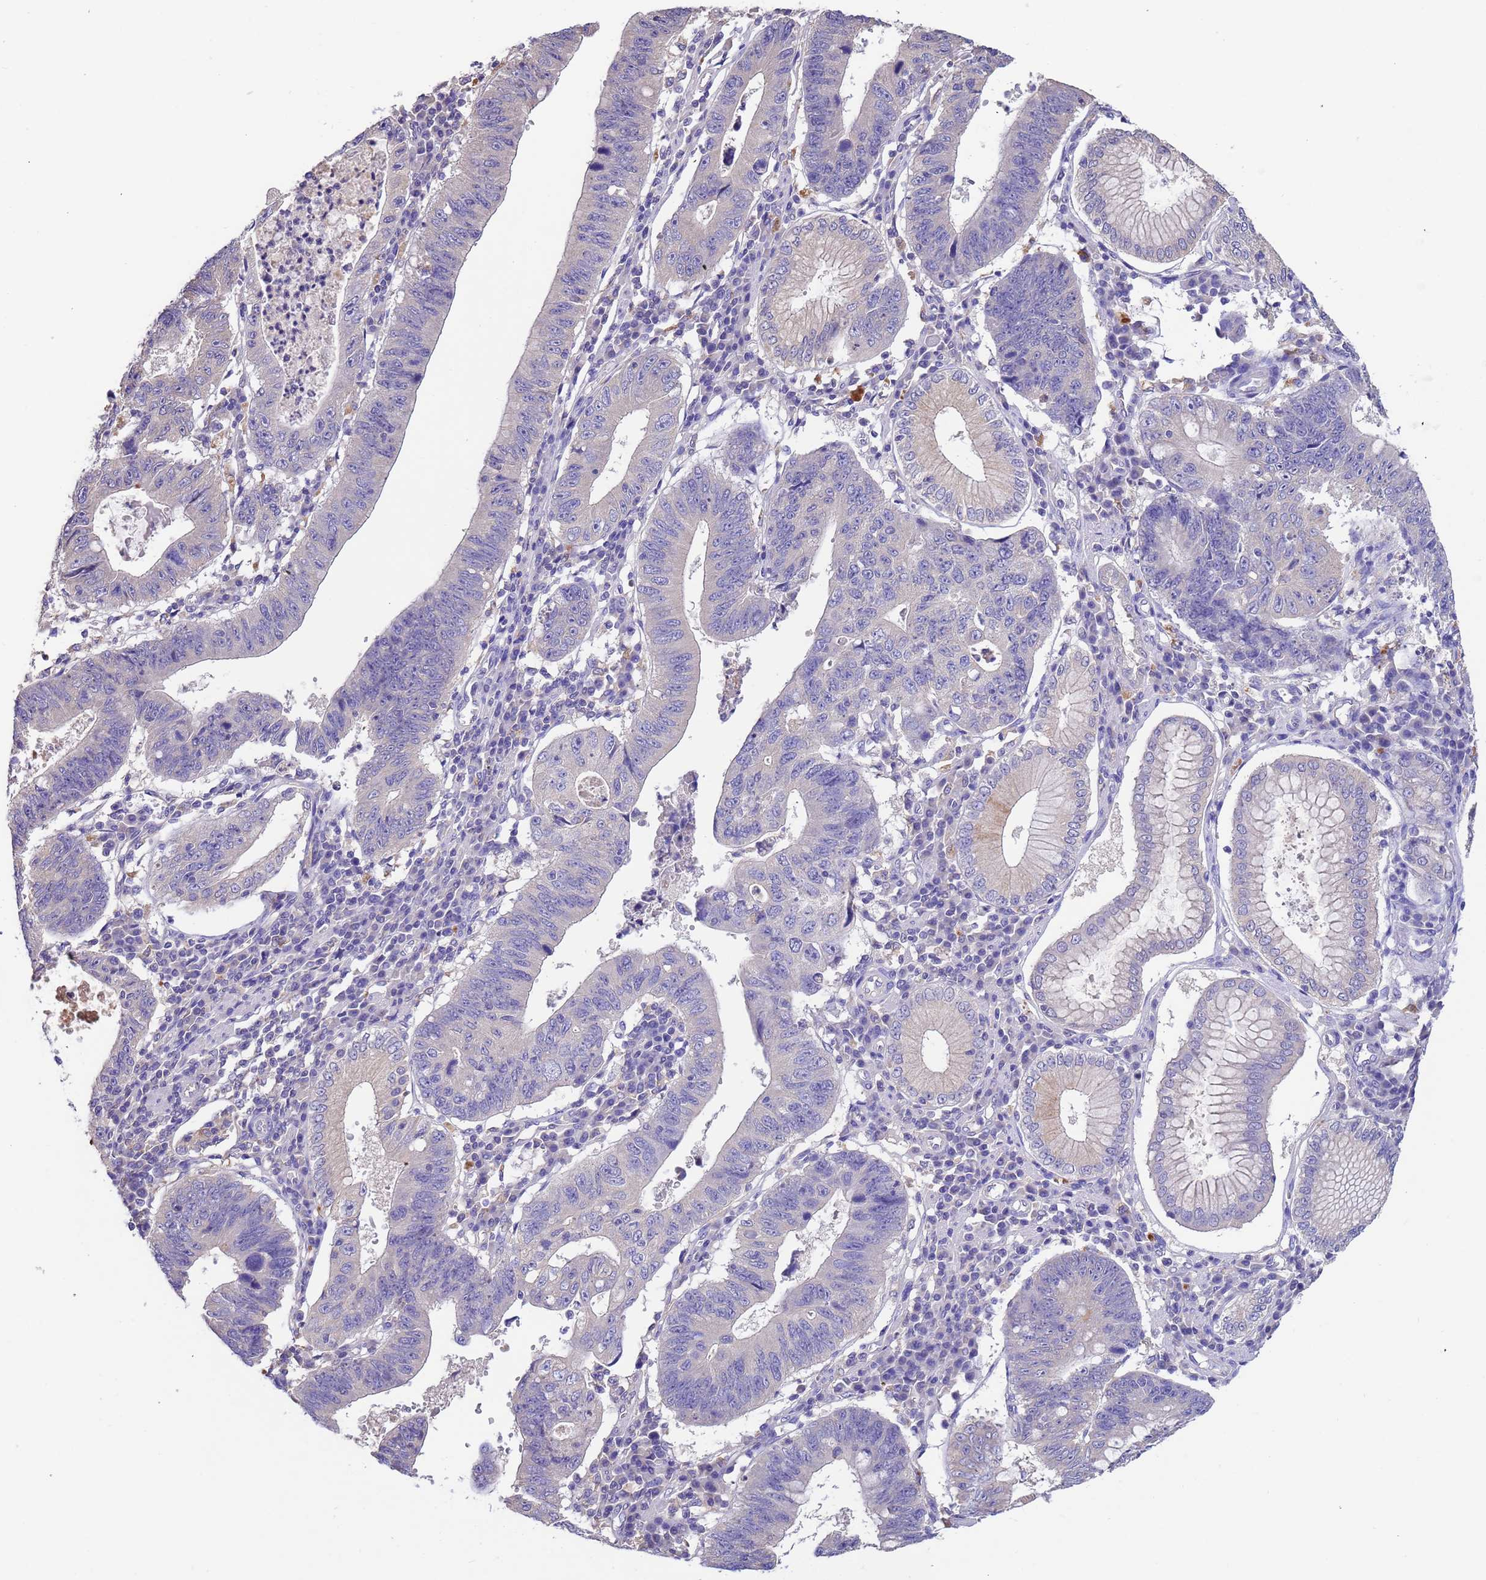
{"staining": {"intensity": "negative", "quantity": "none", "location": "none"}, "tissue": "stomach cancer", "cell_type": "Tumor cells", "image_type": "cancer", "snomed": [{"axis": "morphology", "description": "Adenocarcinoma, NOS"}, {"axis": "topography", "description": "Stomach"}], "caption": "This is an immunohistochemistry micrograph of human stomach cancer. There is no staining in tumor cells.", "gene": "SRL", "patient": {"sex": "male", "age": 59}}